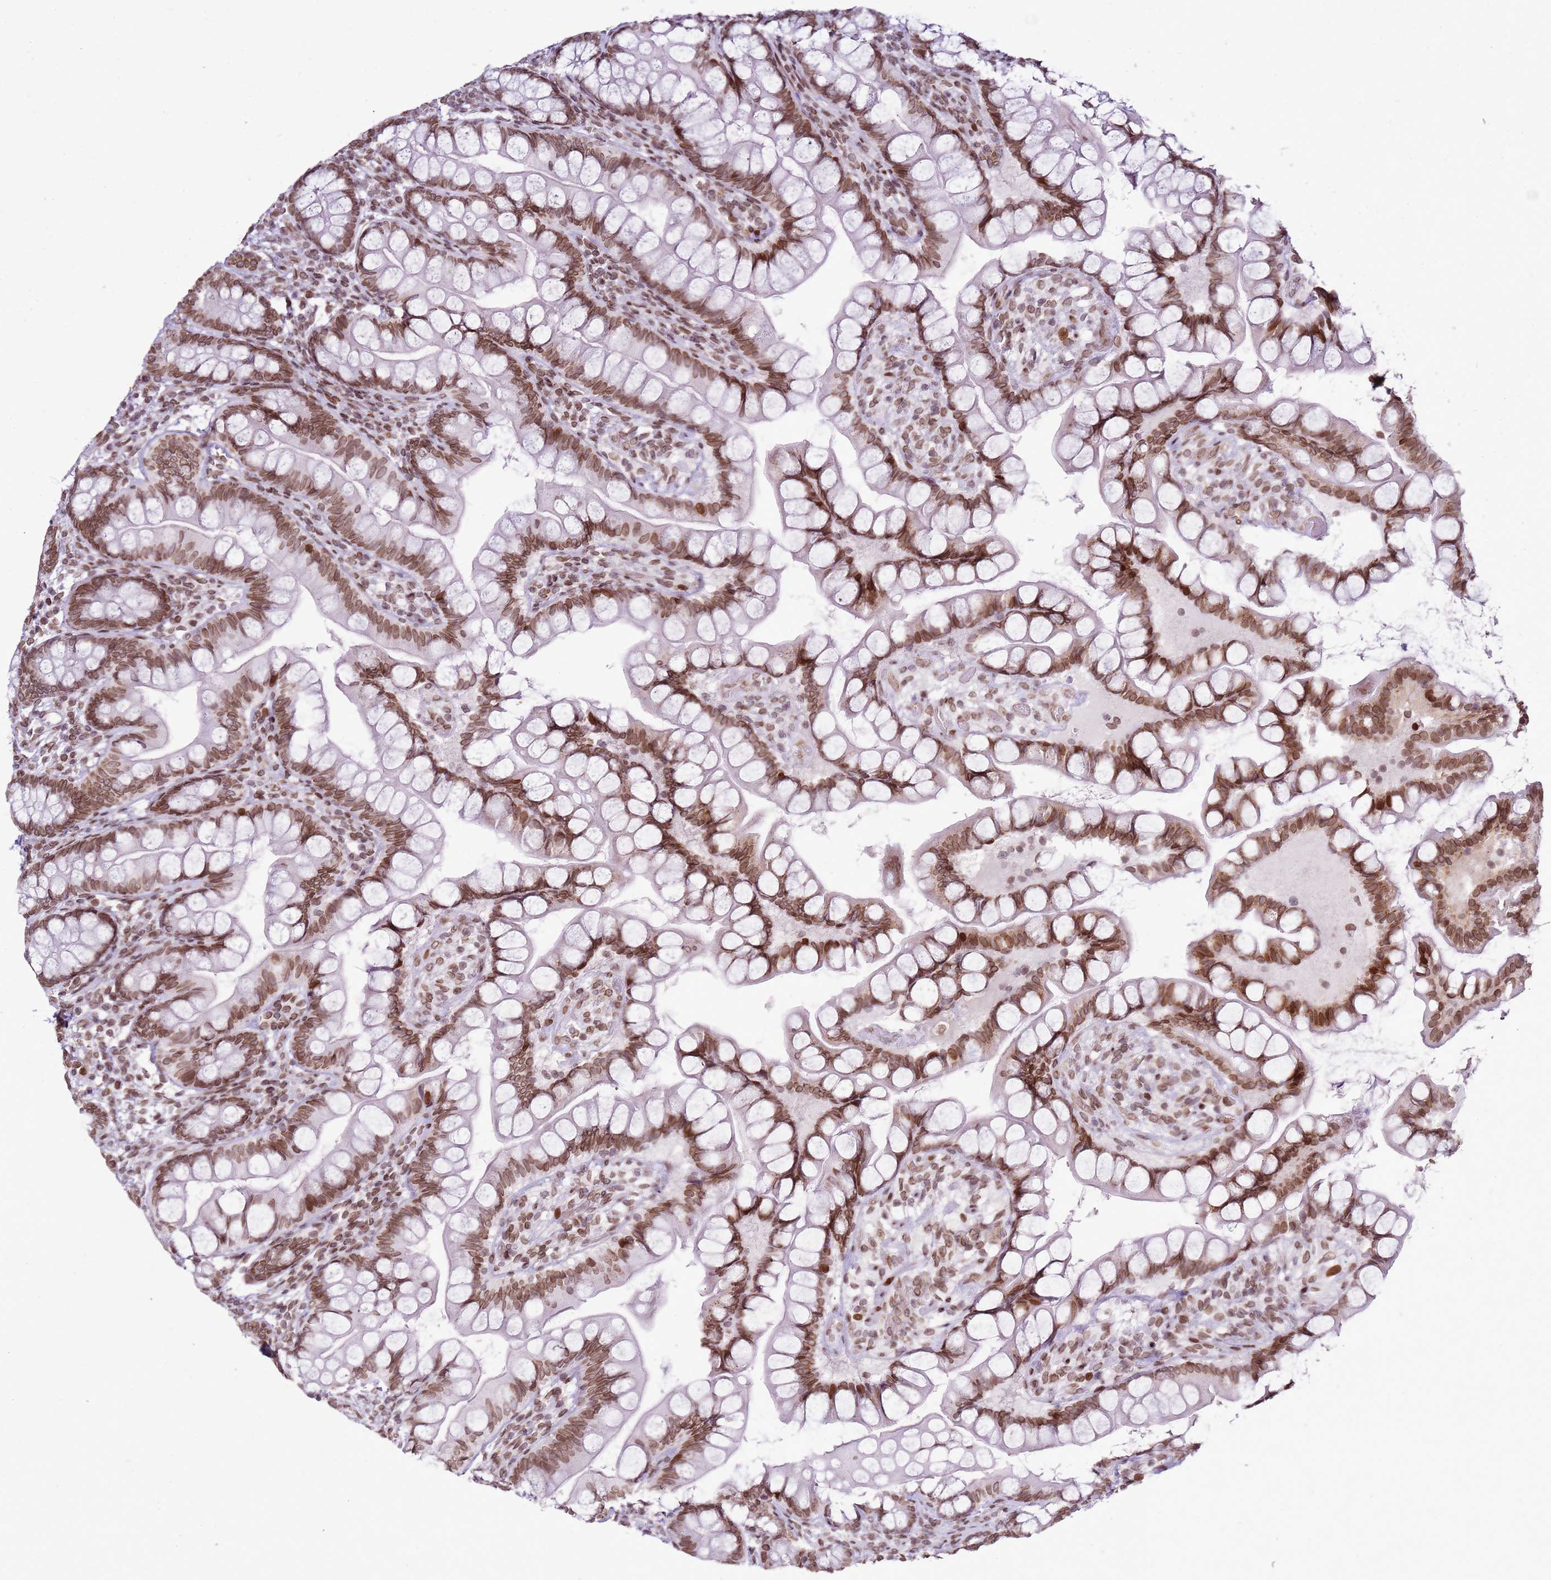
{"staining": {"intensity": "moderate", "quantity": ">75%", "location": "cytoplasmic/membranous,nuclear"}, "tissue": "small intestine", "cell_type": "Glandular cells", "image_type": "normal", "snomed": [{"axis": "morphology", "description": "Normal tissue, NOS"}, {"axis": "topography", "description": "Small intestine"}], "caption": "Small intestine stained with DAB IHC exhibits medium levels of moderate cytoplasmic/membranous,nuclear staining in approximately >75% of glandular cells. Nuclei are stained in blue.", "gene": "POU6F1", "patient": {"sex": "male", "age": 70}}